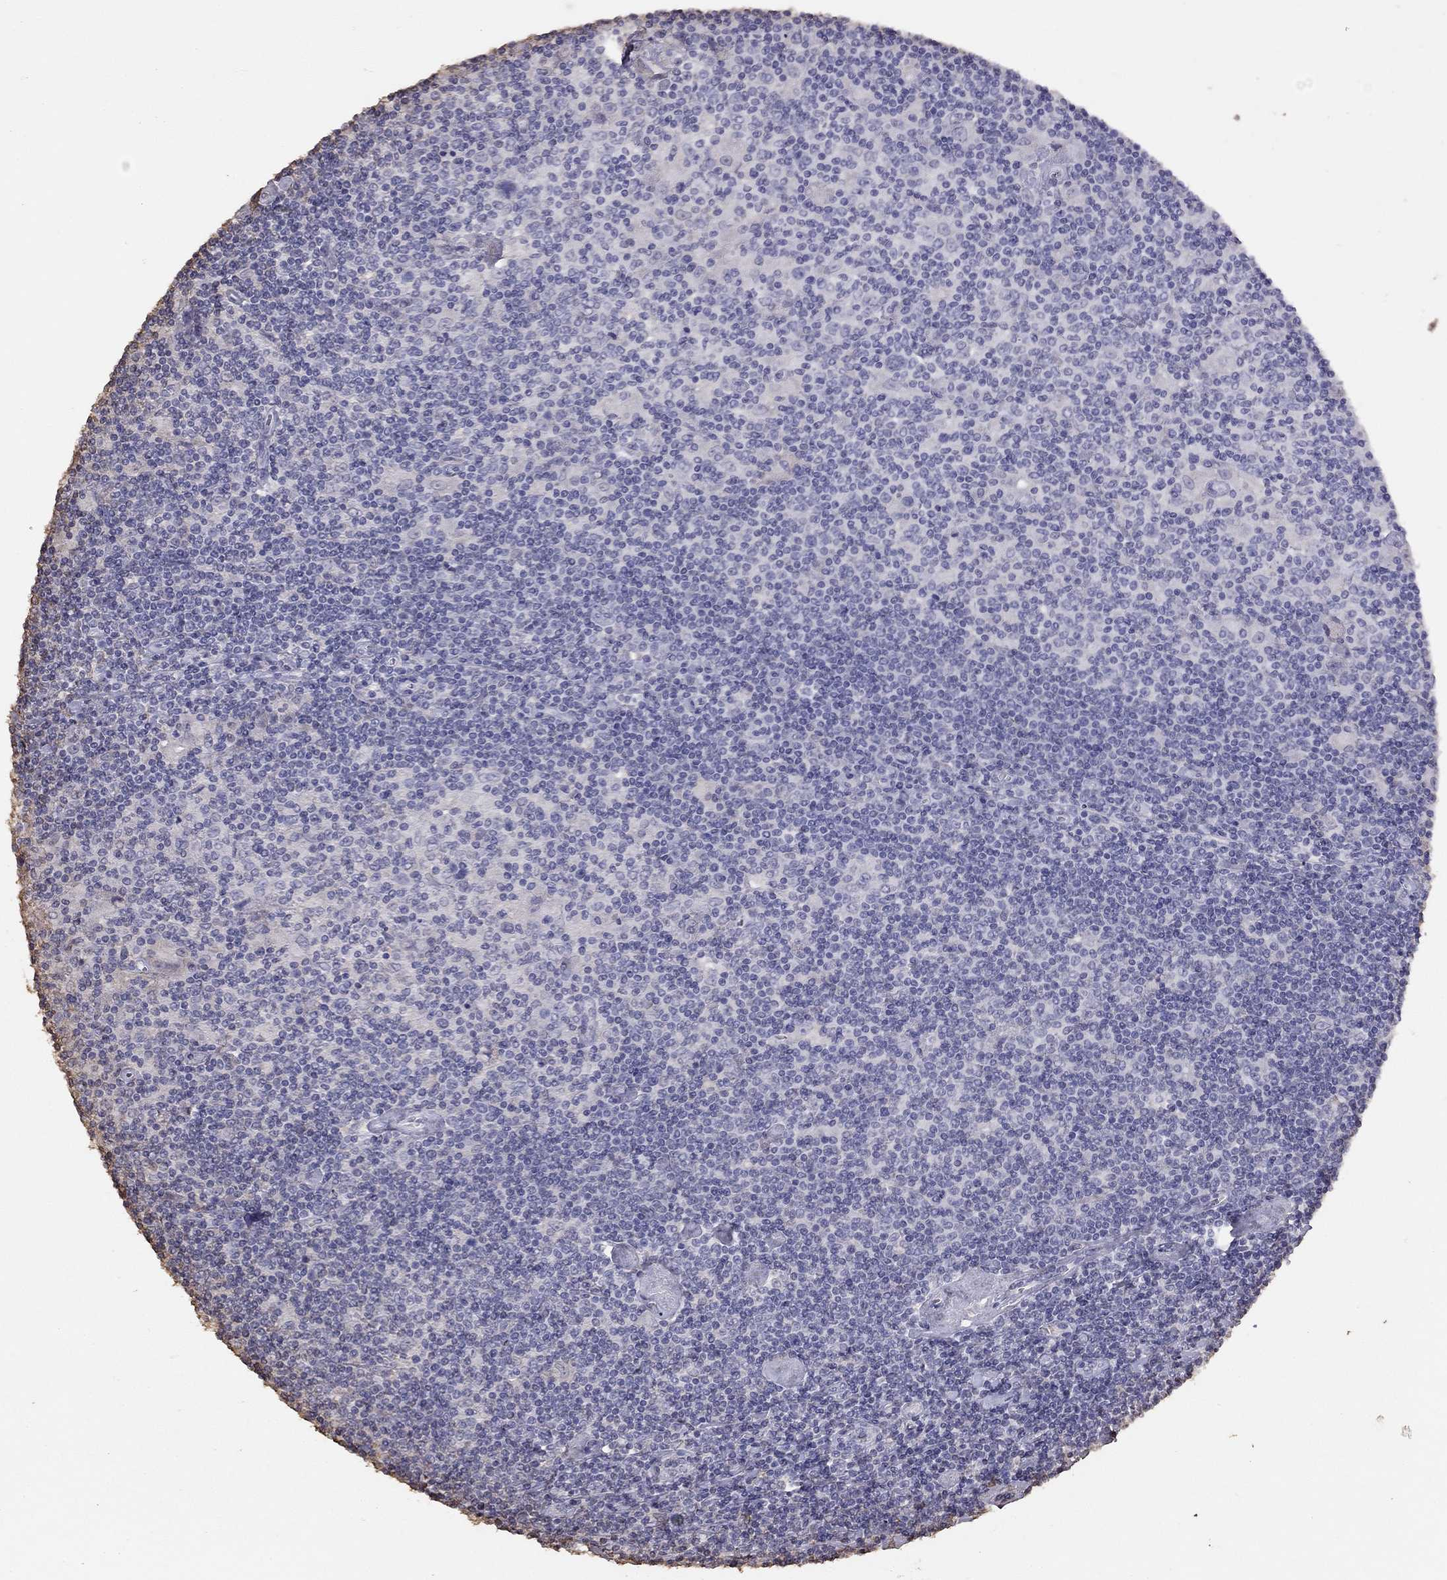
{"staining": {"intensity": "negative", "quantity": "none", "location": "none"}, "tissue": "lymphoma", "cell_type": "Tumor cells", "image_type": "cancer", "snomed": [{"axis": "morphology", "description": "Hodgkin's disease, NOS"}, {"axis": "topography", "description": "Lymph node"}], "caption": "Hodgkin's disease stained for a protein using immunohistochemistry (IHC) shows no staining tumor cells.", "gene": "SUN3", "patient": {"sex": "male", "age": 40}}